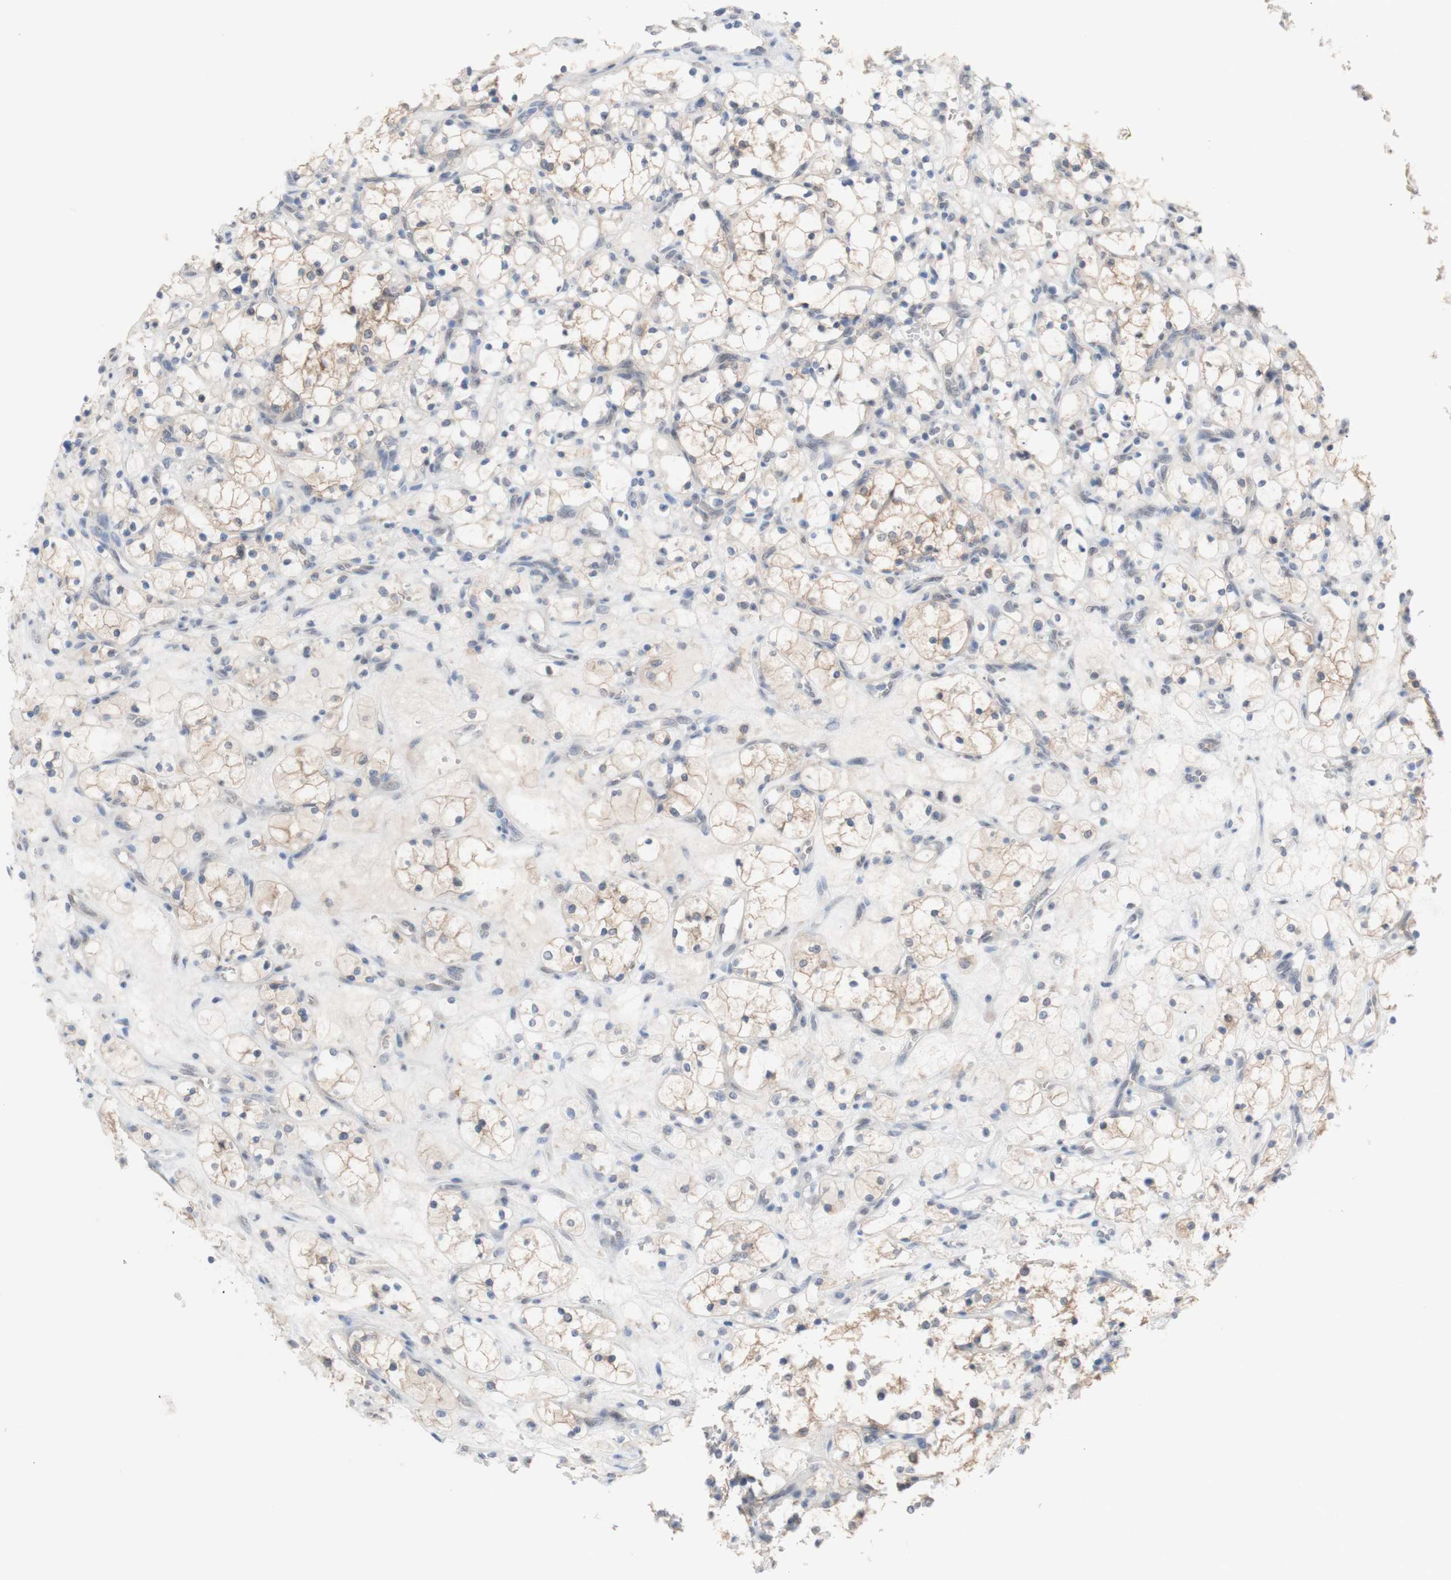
{"staining": {"intensity": "weak", "quantity": "<25%", "location": "cytoplasmic/membranous"}, "tissue": "renal cancer", "cell_type": "Tumor cells", "image_type": "cancer", "snomed": [{"axis": "morphology", "description": "Adenocarcinoma, NOS"}, {"axis": "topography", "description": "Kidney"}], "caption": "Immunohistochemistry image of neoplastic tissue: human adenocarcinoma (renal) stained with DAB (3,3'-diaminobenzidine) shows no significant protein staining in tumor cells. (Immunohistochemistry (ihc), brightfield microscopy, high magnification).", "gene": "PRMT5", "patient": {"sex": "female", "age": 69}}